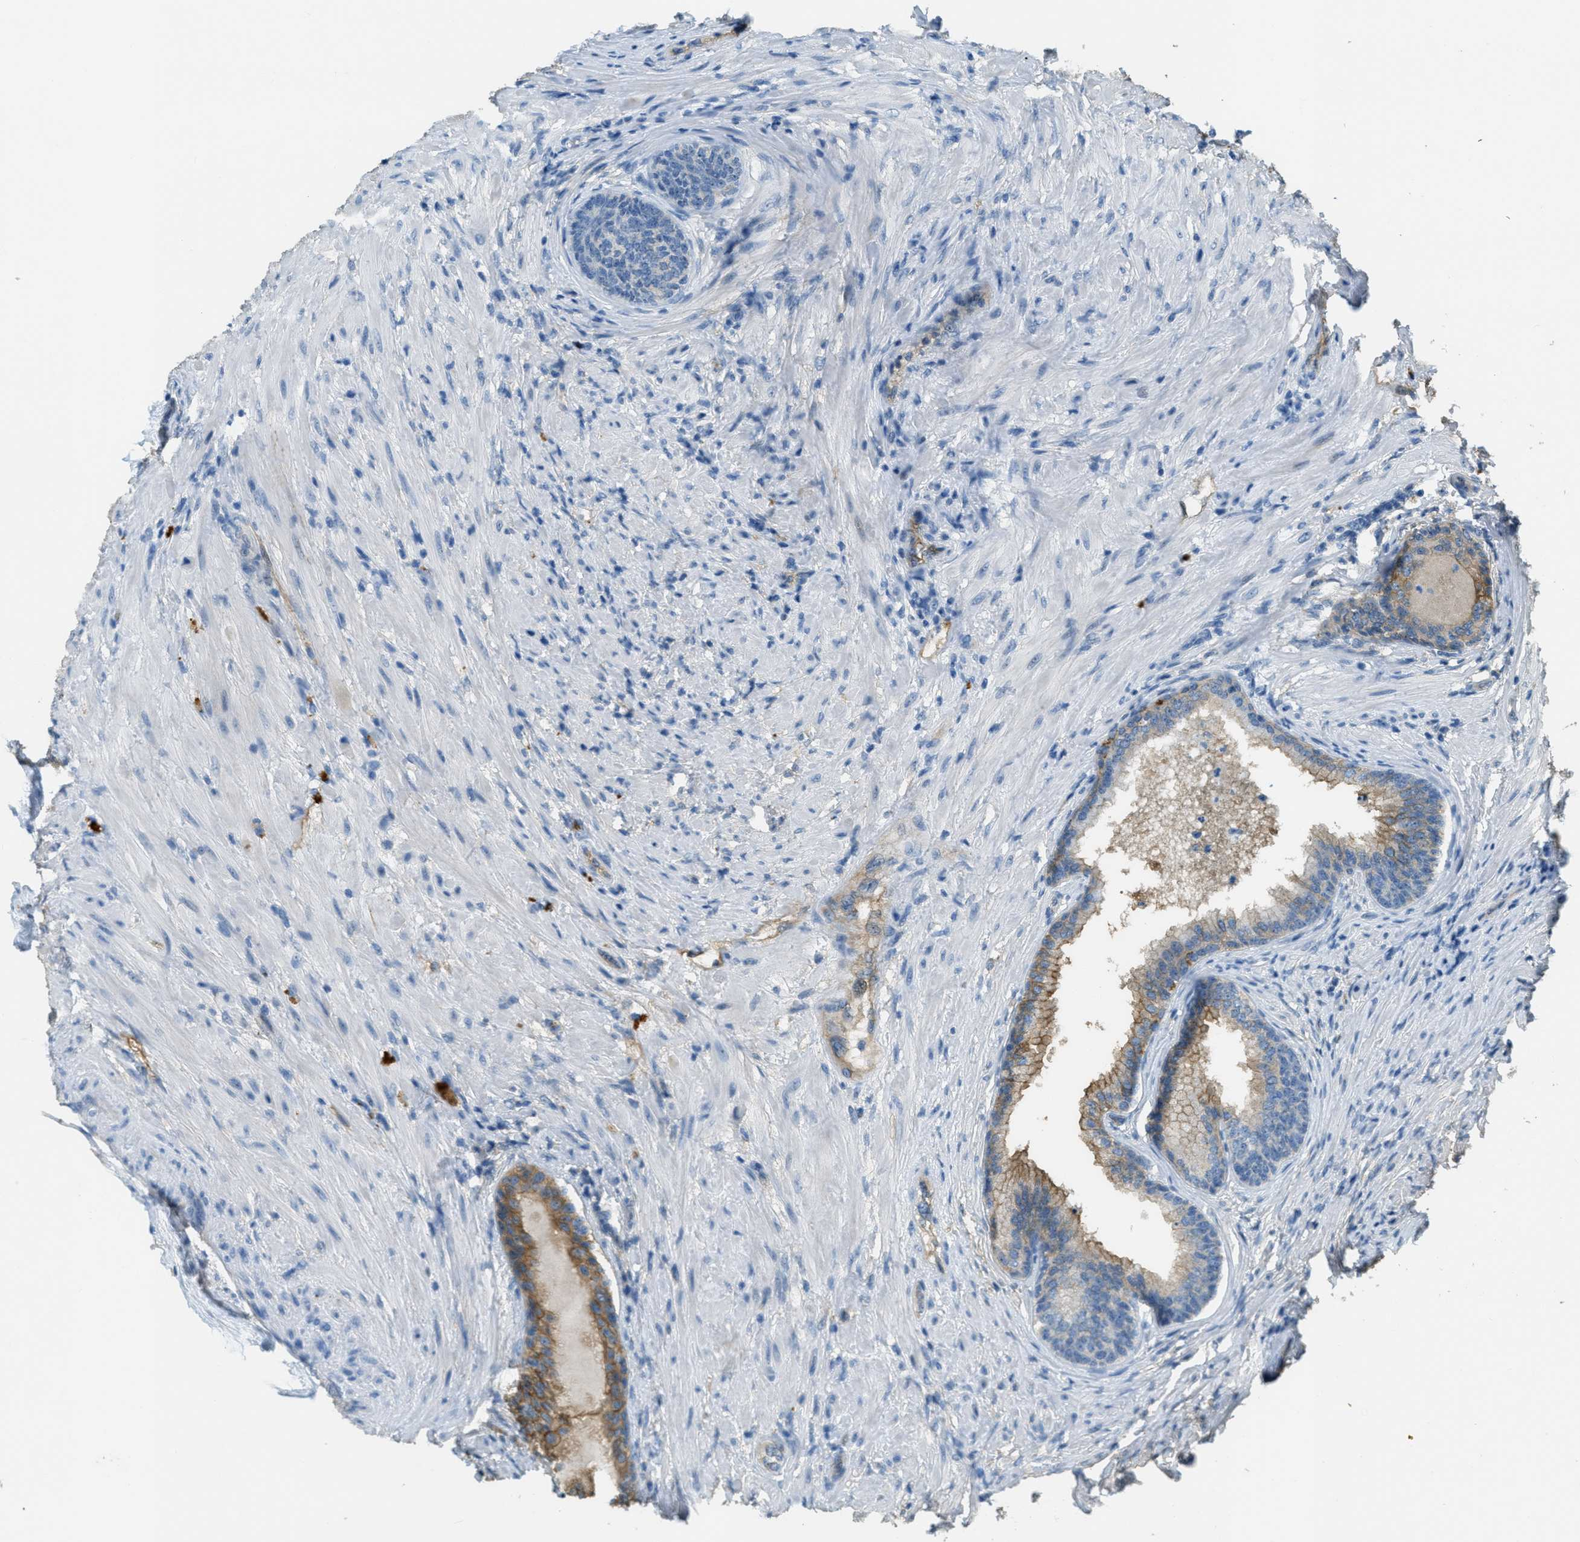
{"staining": {"intensity": "weak", "quantity": "25%-75%", "location": "cytoplasmic/membranous"}, "tissue": "prostate", "cell_type": "Glandular cells", "image_type": "normal", "snomed": [{"axis": "morphology", "description": "Normal tissue, NOS"}, {"axis": "topography", "description": "Prostate"}], "caption": "Immunohistochemistry (IHC) photomicrograph of normal human prostate stained for a protein (brown), which displays low levels of weak cytoplasmic/membranous positivity in approximately 25%-75% of glandular cells.", "gene": "OSMR", "patient": {"sex": "male", "age": 76}}